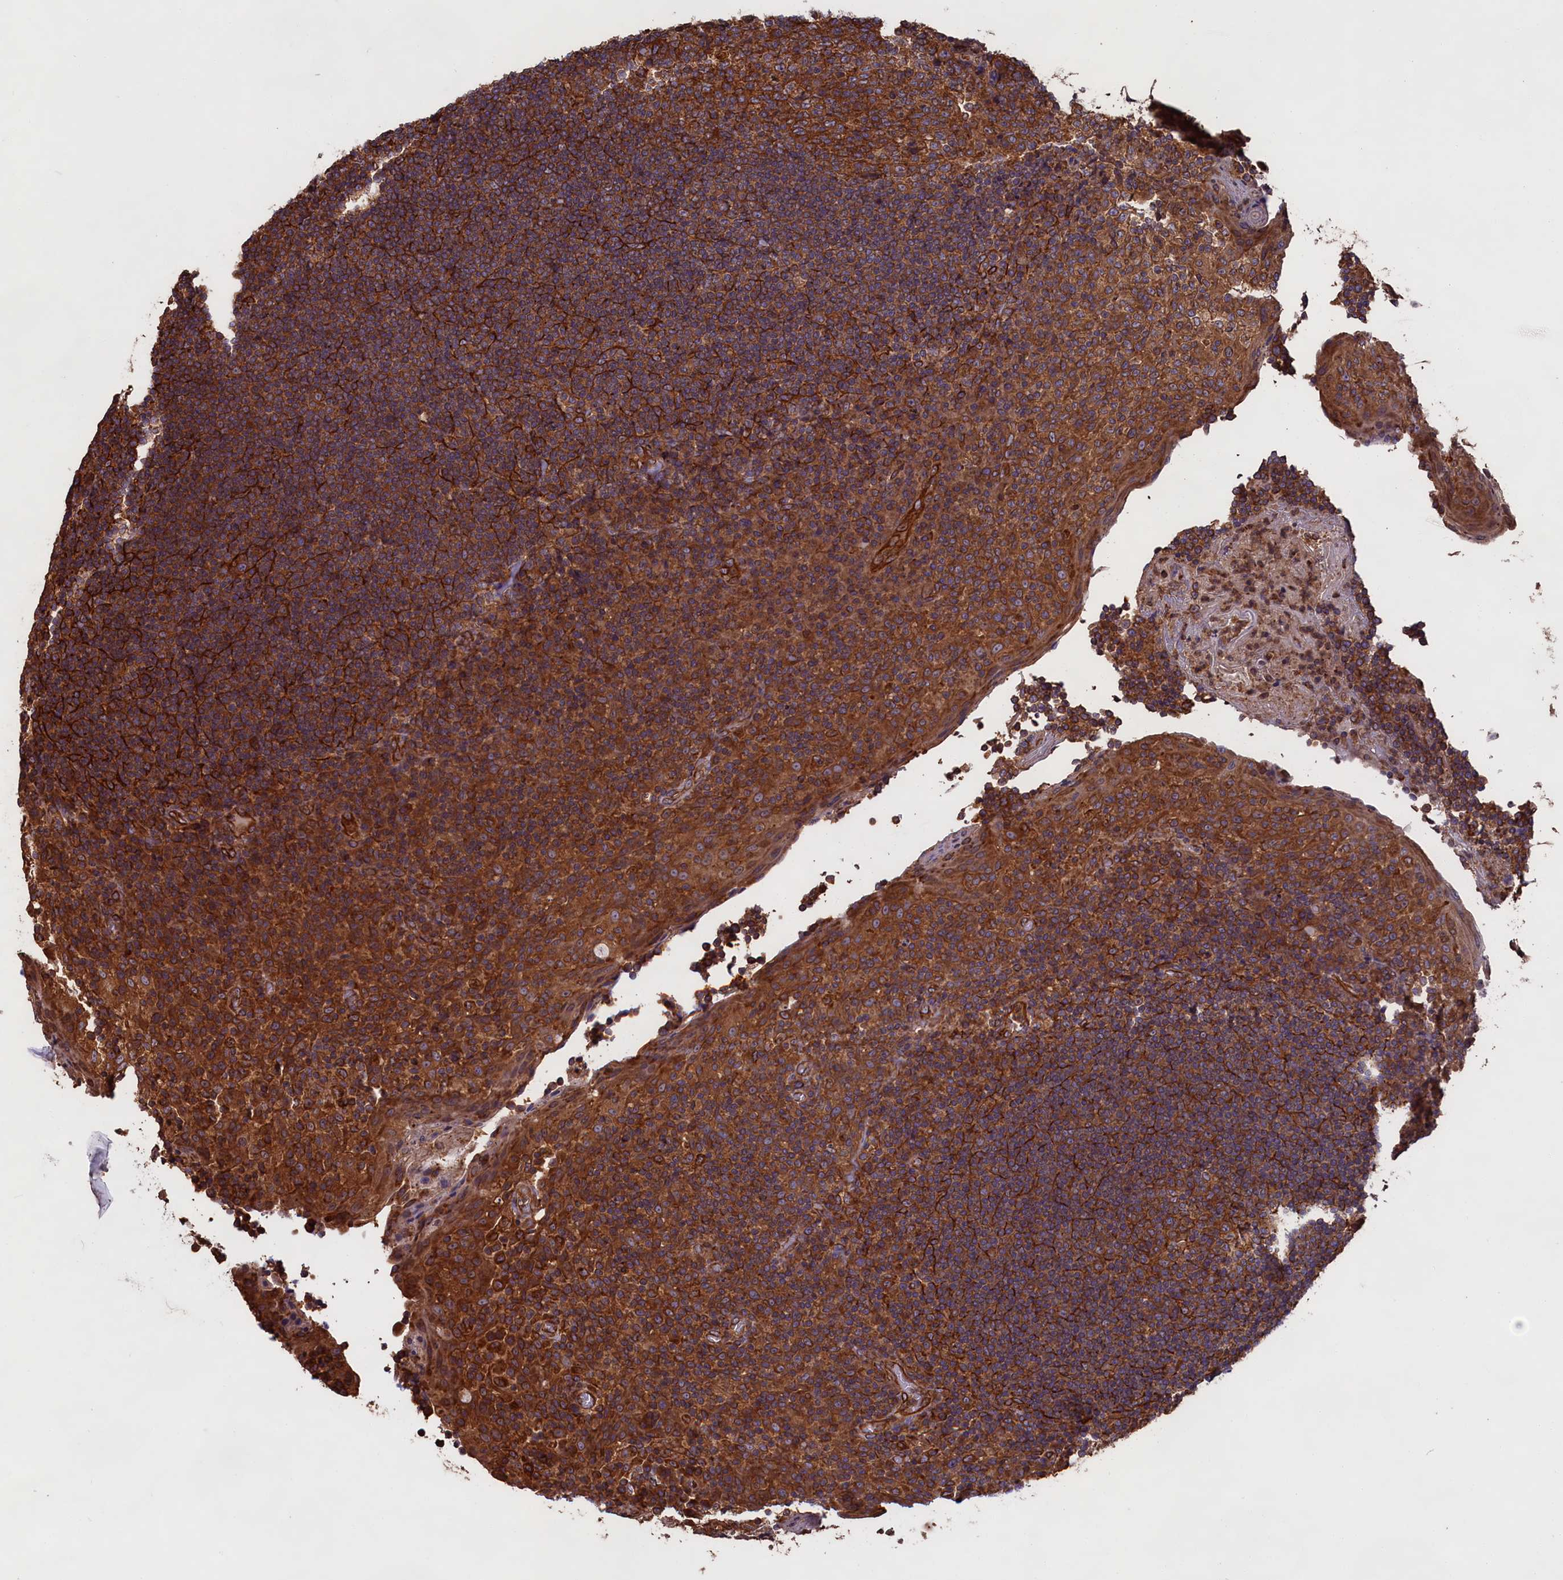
{"staining": {"intensity": "strong", "quantity": ">75%", "location": "cytoplasmic/membranous"}, "tissue": "tonsil", "cell_type": "Germinal center cells", "image_type": "normal", "snomed": [{"axis": "morphology", "description": "Normal tissue, NOS"}, {"axis": "topography", "description": "Tonsil"}], "caption": "Tonsil stained with immunohistochemistry displays strong cytoplasmic/membranous expression in approximately >75% of germinal center cells.", "gene": "CCDC124", "patient": {"sex": "male", "age": 17}}